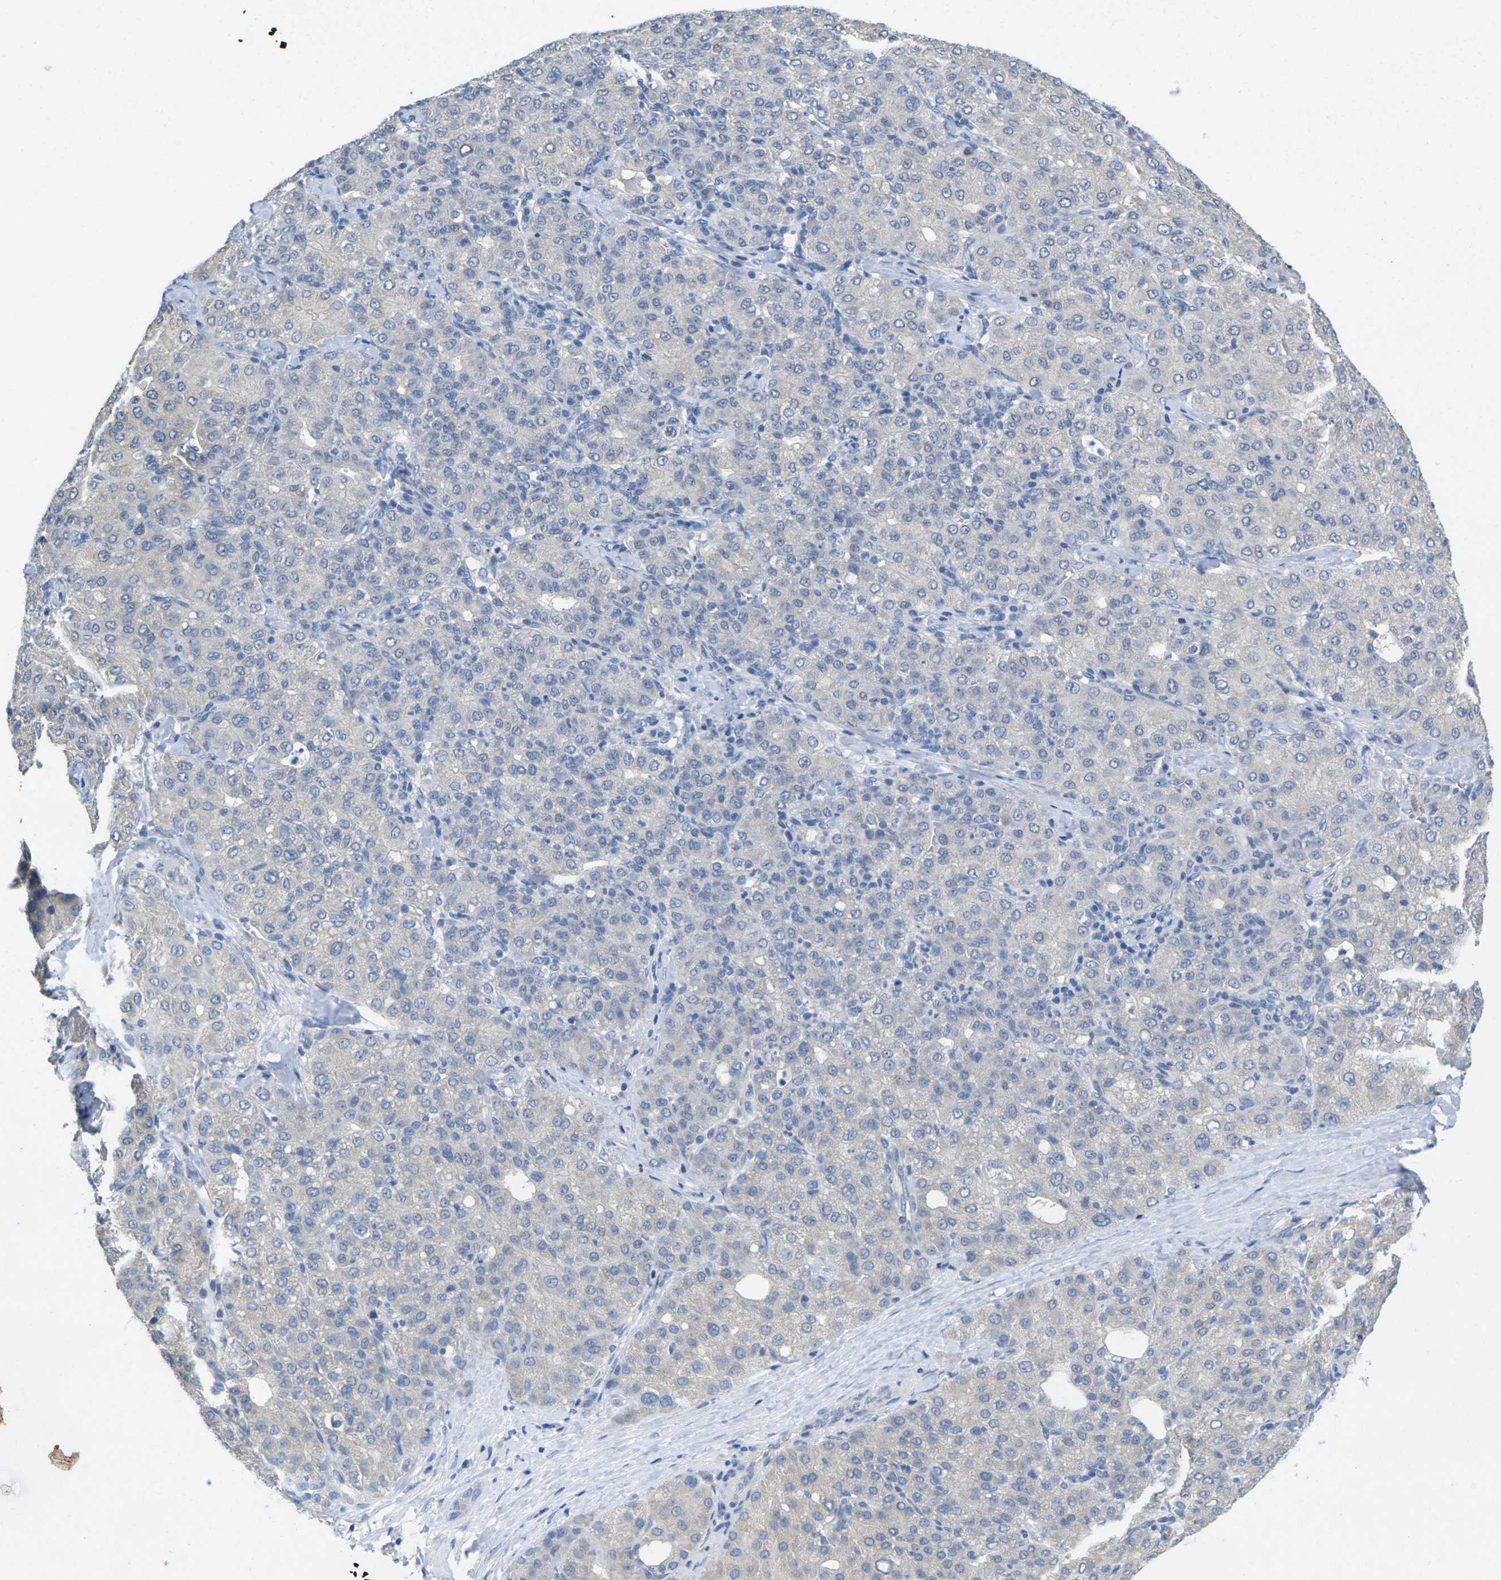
{"staining": {"intensity": "negative", "quantity": "none", "location": "none"}, "tissue": "liver cancer", "cell_type": "Tumor cells", "image_type": "cancer", "snomed": [{"axis": "morphology", "description": "Carcinoma, Hepatocellular, NOS"}, {"axis": "topography", "description": "Liver"}], "caption": "Liver cancer was stained to show a protein in brown. There is no significant expression in tumor cells. The staining was performed using DAB (3,3'-diaminobenzidine) to visualize the protein expression in brown, while the nuclei were stained in blue with hematoxylin (Magnification: 20x).", "gene": "TNNI3", "patient": {"sex": "male", "age": 65}}